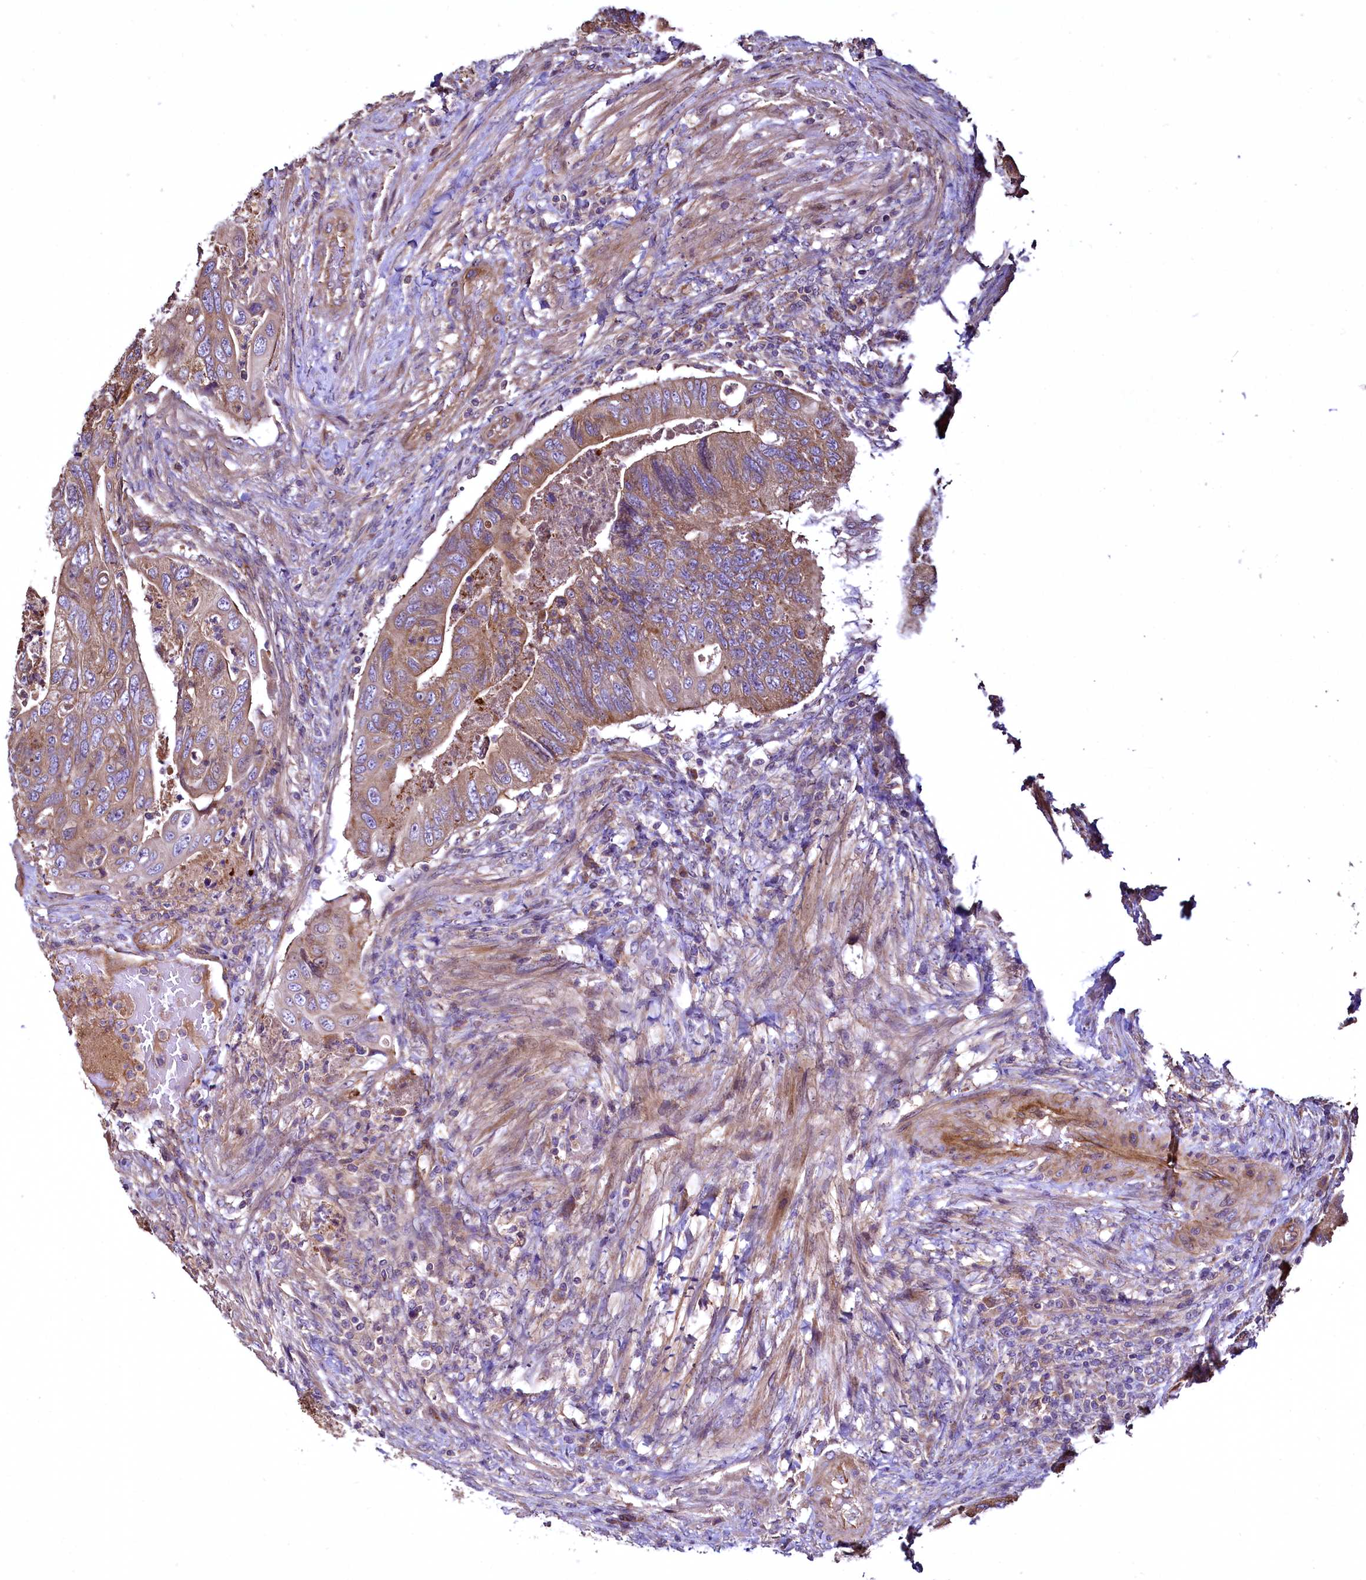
{"staining": {"intensity": "moderate", "quantity": ">75%", "location": "cytoplasmic/membranous"}, "tissue": "colorectal cancer", "cell_type": "Tumor cells", "image_type": "cancer", "snomed": [{"axis": "morphology", "description": "Adenocarcinoma, NOS"}, {"axis": "topography", "description": "Rectum"}], "caption": "High-magnification brightfield microscopy of adenocarcinoma (colorectal) stained with DAB (3,3'-diaminobenzidine) (brown) and counterstained with hematoxylin (blue). tumor cells exhibit moderate cytoplasmic/membranous positivity is seen in approximately>75% of cells.", "gene": "TBCEL", "patient": {"sex": "male", "age": 63}}